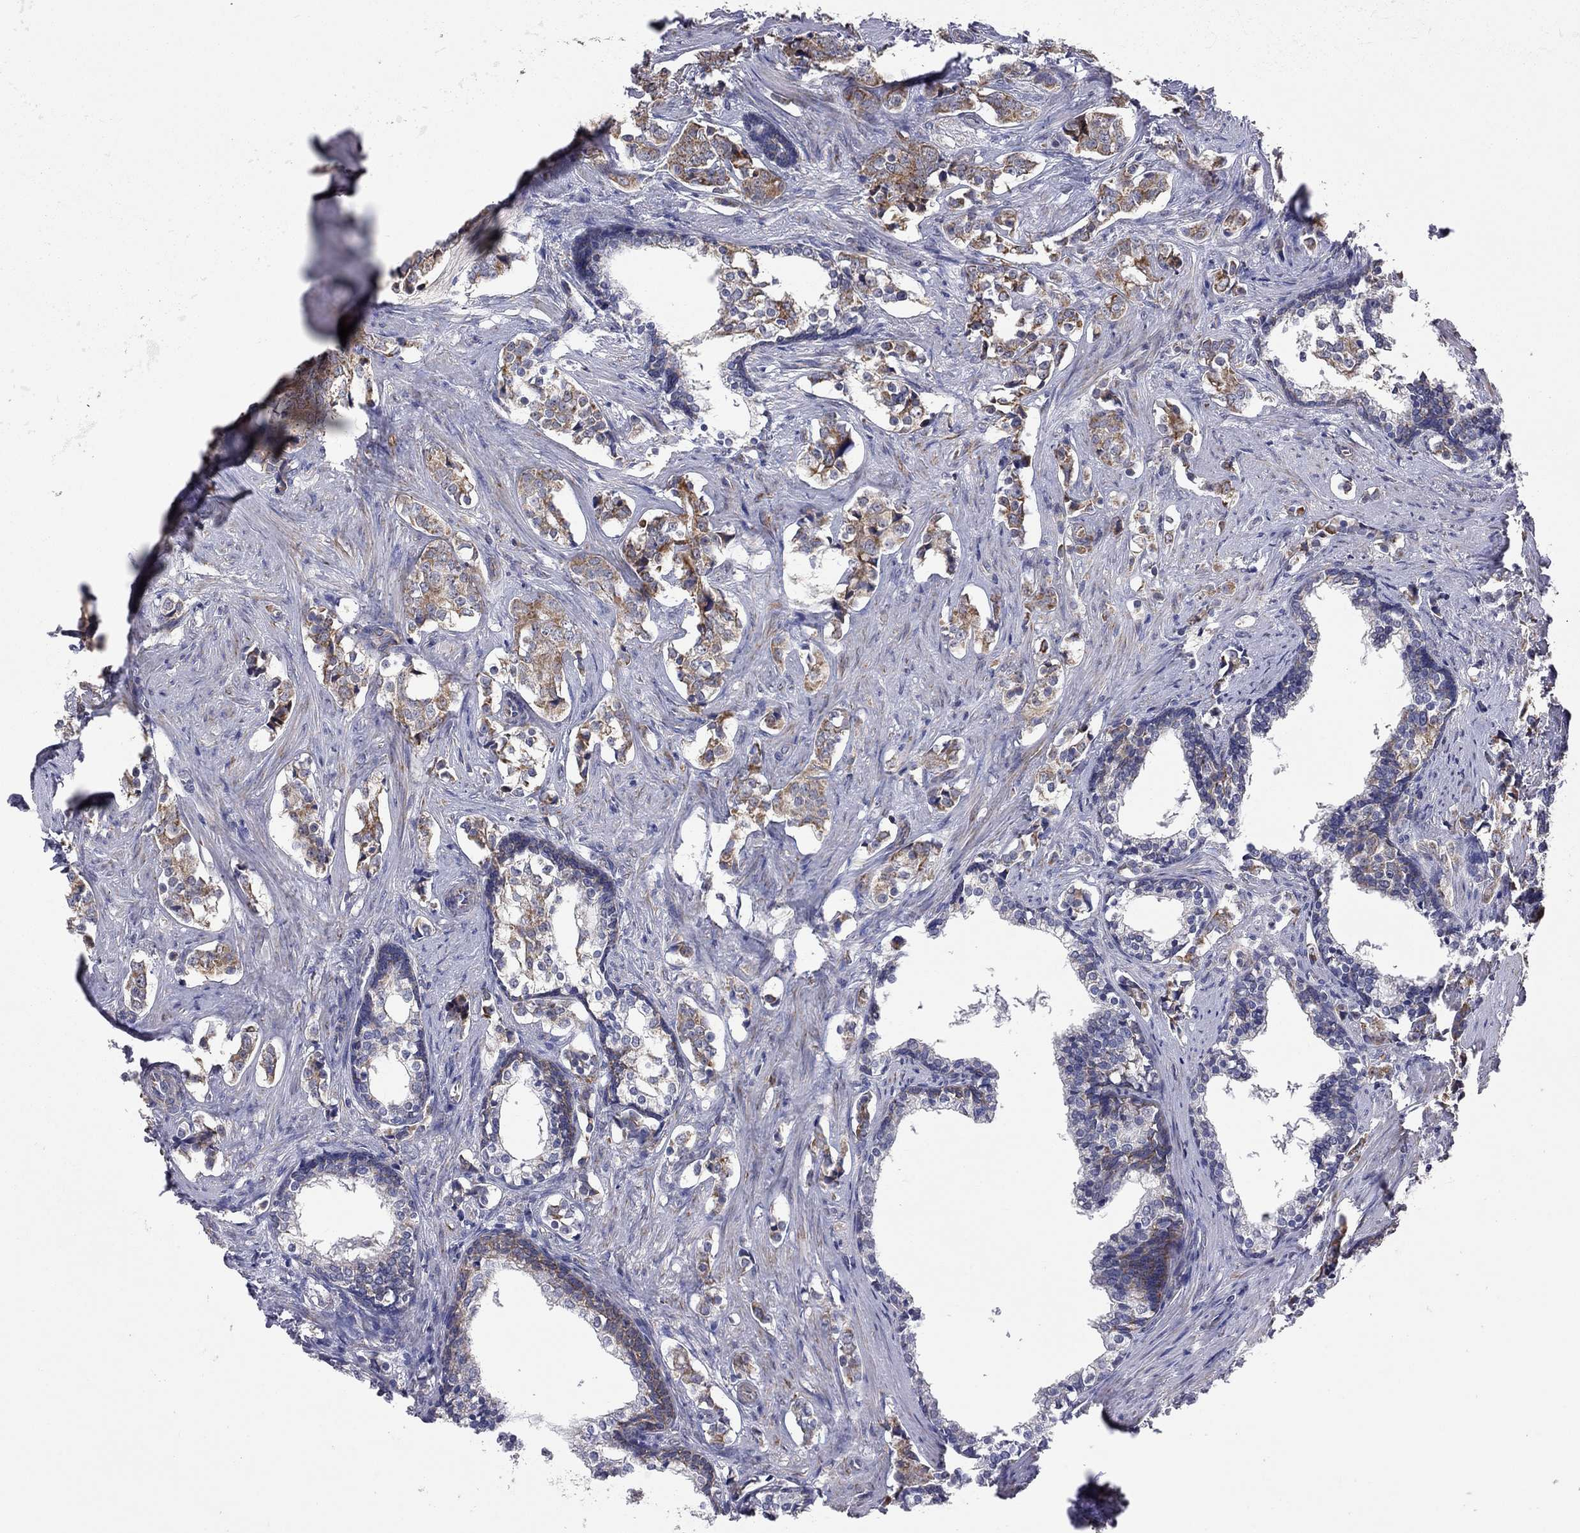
{"staining": {"intensity": "strong", "quantity": "25%-75%", "location": "cytoplasmic/membranous"}, "tissue": "prostate cancer", "cell_type": "Tumor cells", "image_type": "cancer", "snomed": [{"axis": "morphology", "description": "Adenocarcinoma, NOS"}, {"axis": "topography", "description": "Prostate and seminal vesicle, NOS"}], "caption": "Approximately 25%-75% of tumor cells in human adenocarcinoma (prostate) demonstrate strong cytoplasmic/membranous protein staining as visualized by brown immunohistochemical staining.", "gene": "NDUFB1", "patient": {"sex": "male", "age": 63}}